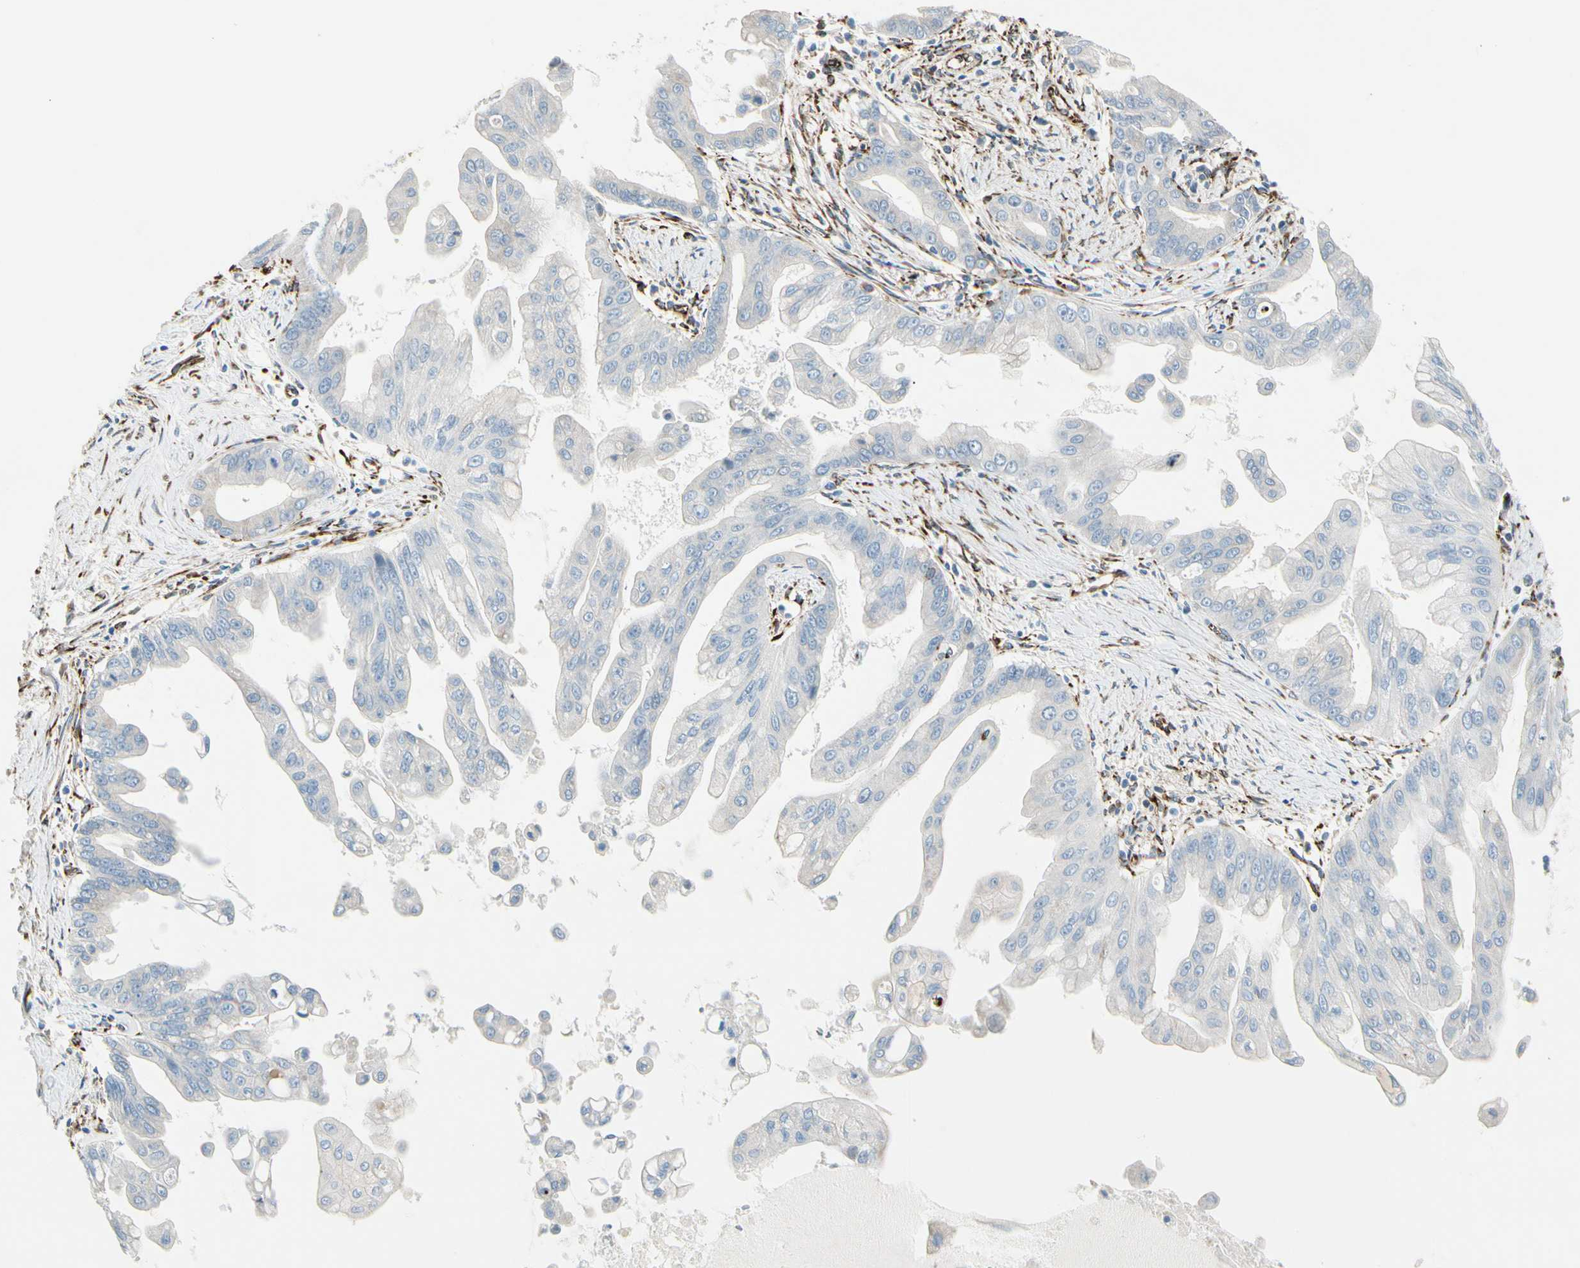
{"staining": {"intensity": "negative", "quantity": "none", "location": "none"}, "tissue": "pancreatic cancer", "cell_type": "Tumor cells", "image_type": "cancer", "snomed": [{"axis": "morphology", "description": "Adenocarcinoma, NOS"}, {"axis": "topography", "description": "Pancreas"}], "caption": "Human pancreatic adenocarcinoma stained for a protein using immunohistochemistry displays no positivity in tumor cells.", "gene": "FKBP7", "patient": {"sex": "female", "age": 75}}